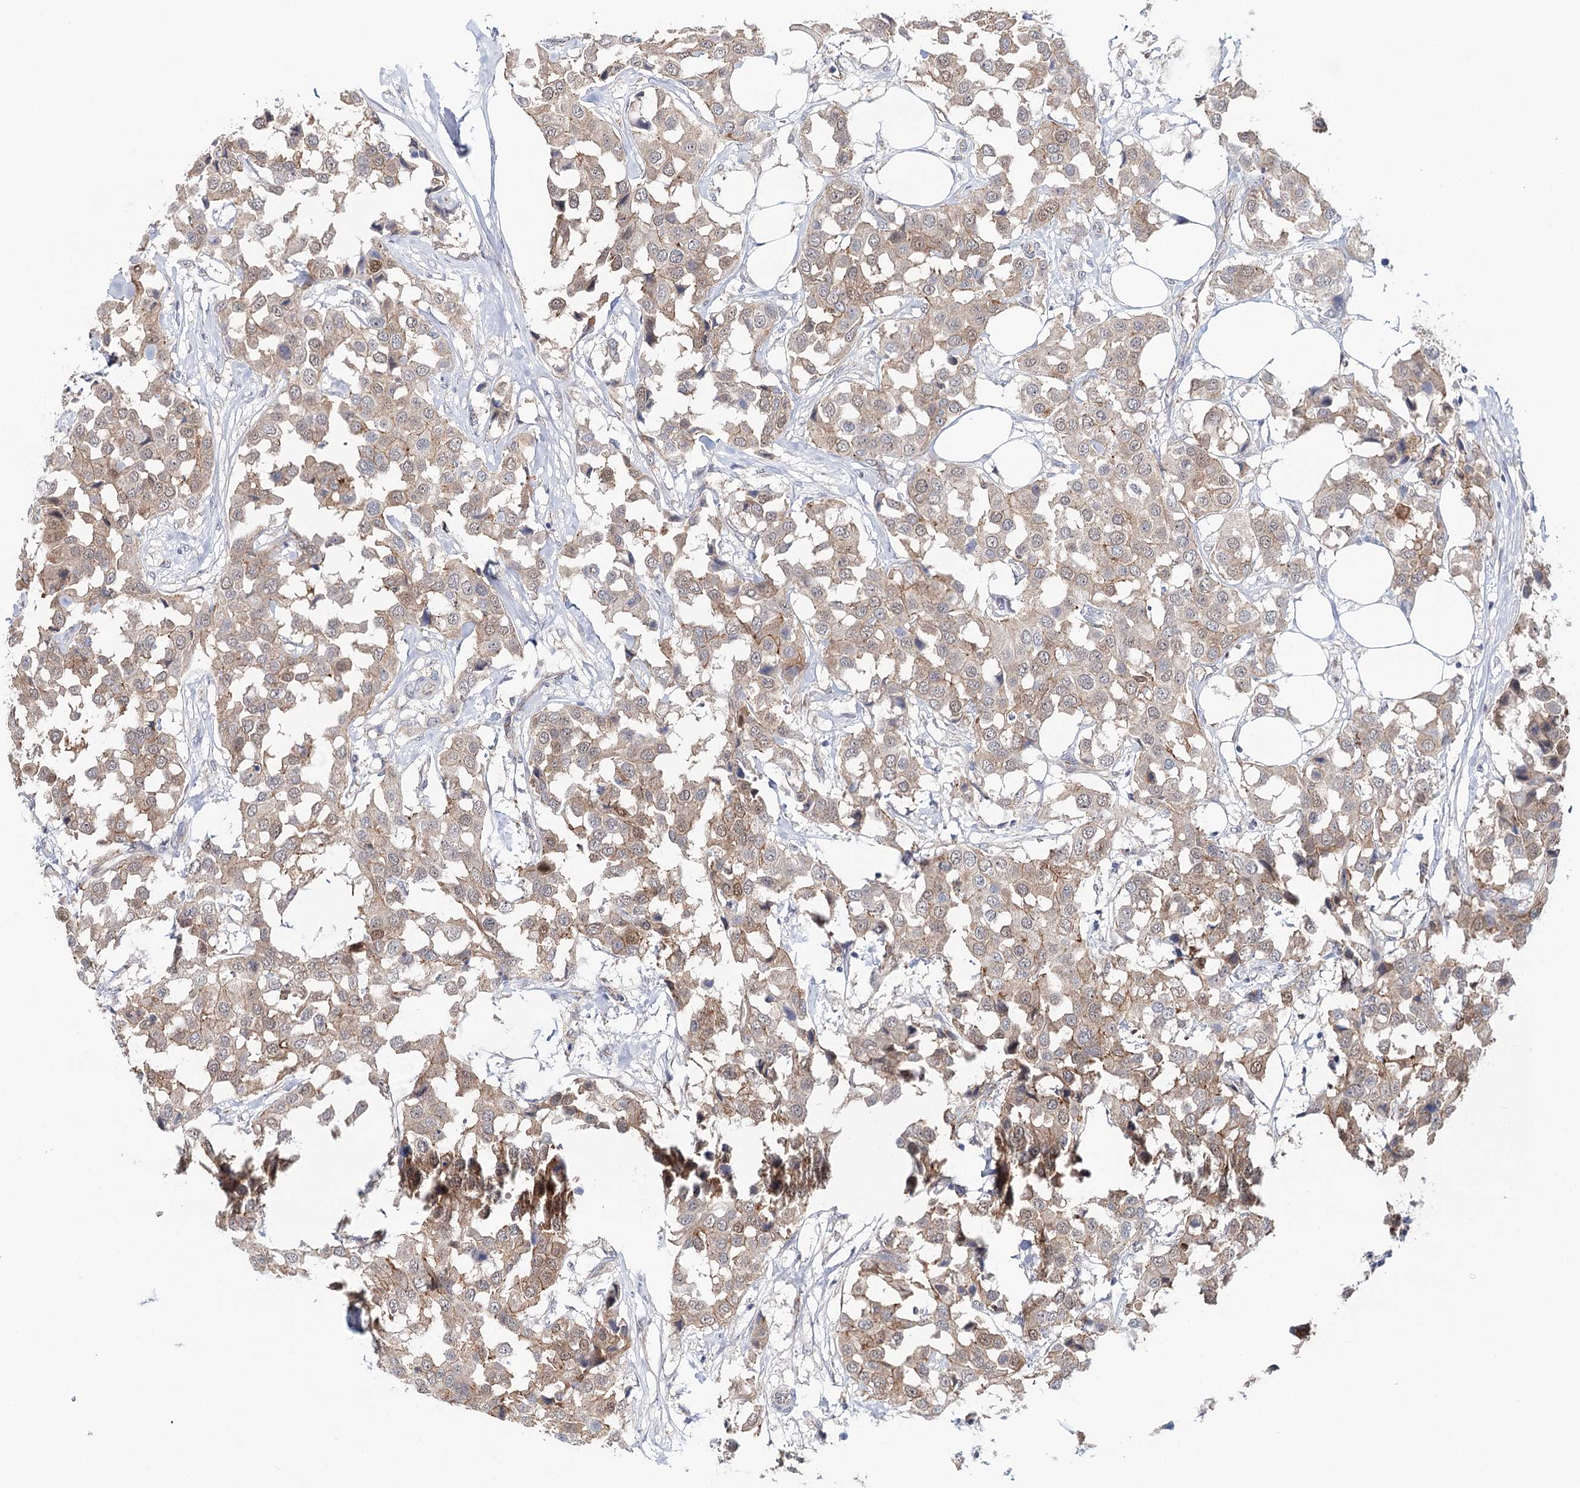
{"staining": {"intensity": "weak", "quantity": "25%-75%", "location": "cytoplasmic/membranous"}, "tissue": "breast cancer", "cell_type": "Tumor cells", "image_type": "cancer", "snomed": [{"axis": "morphology", "description": "Duct carcinoma"}, {"axis": "topography", "description": "Breast"}], "caption": "Immunohistochemistry (IHC) (DAB (3,3'-diaminobenzidine)) staining of human breast intraductal carcinoma displays weak cytoplasmic/membranous protein expression in about 25%-75% of tumor cells.", "gene": "PKP4", "patient": {"sex": "female", "age": 80}}